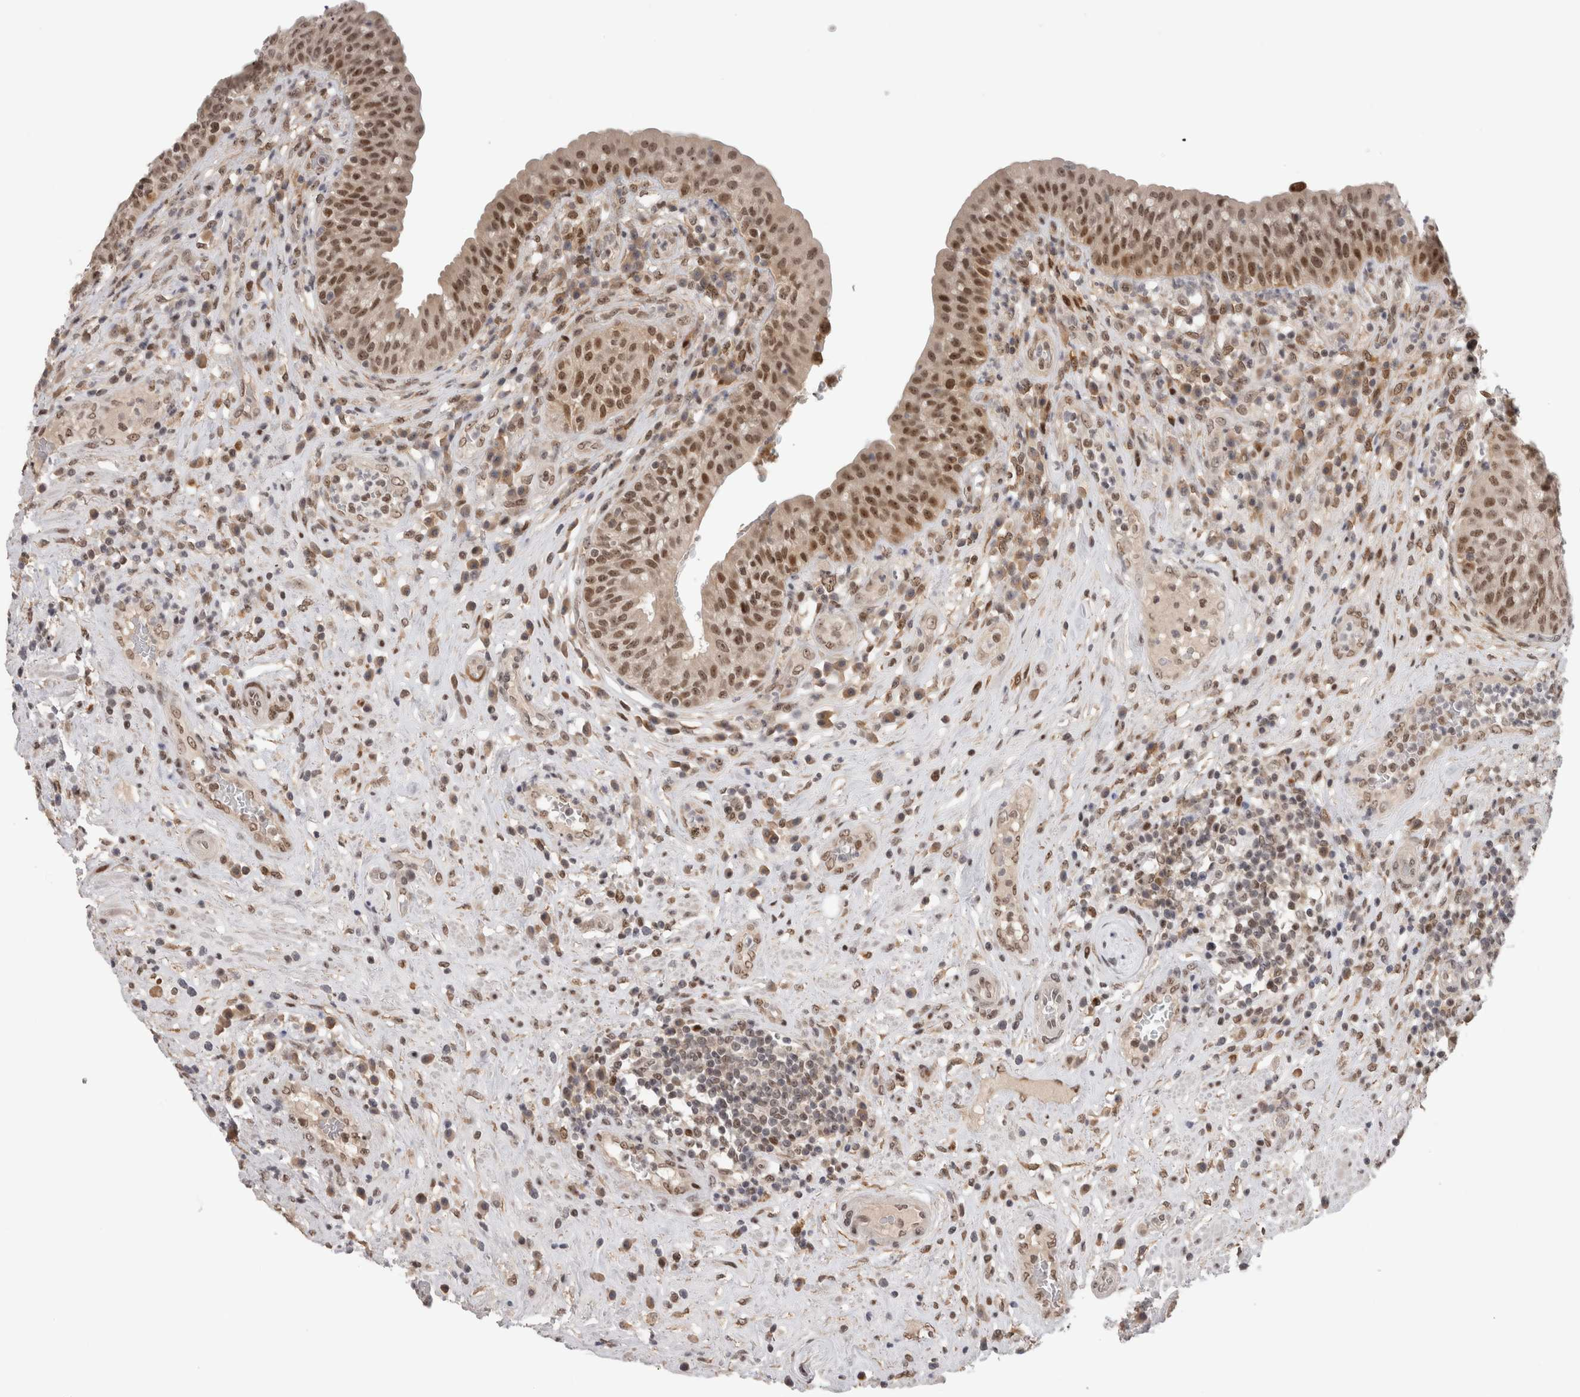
{"staining": {"intensity": "strong", "quantity": ">75%", "location": "nuclear"}, "tissue": "urinary bladder", "cell_type": "Urothelial cells", "image_type": "normal", "snomed": [{"axis": "morphology", "description": "Normal tissue, NOS"}, {"axis": "topography", "description": "Urinary bladder"}], "caption": "A photomicrograph showing strong nuclear staining in about >75% of urothelial cells in unremarkable urinary bladder, as visualized by brown immunohistochemical staining.", "gene": "ZNF521", "patient": {"sex": "female", "age": 62}}